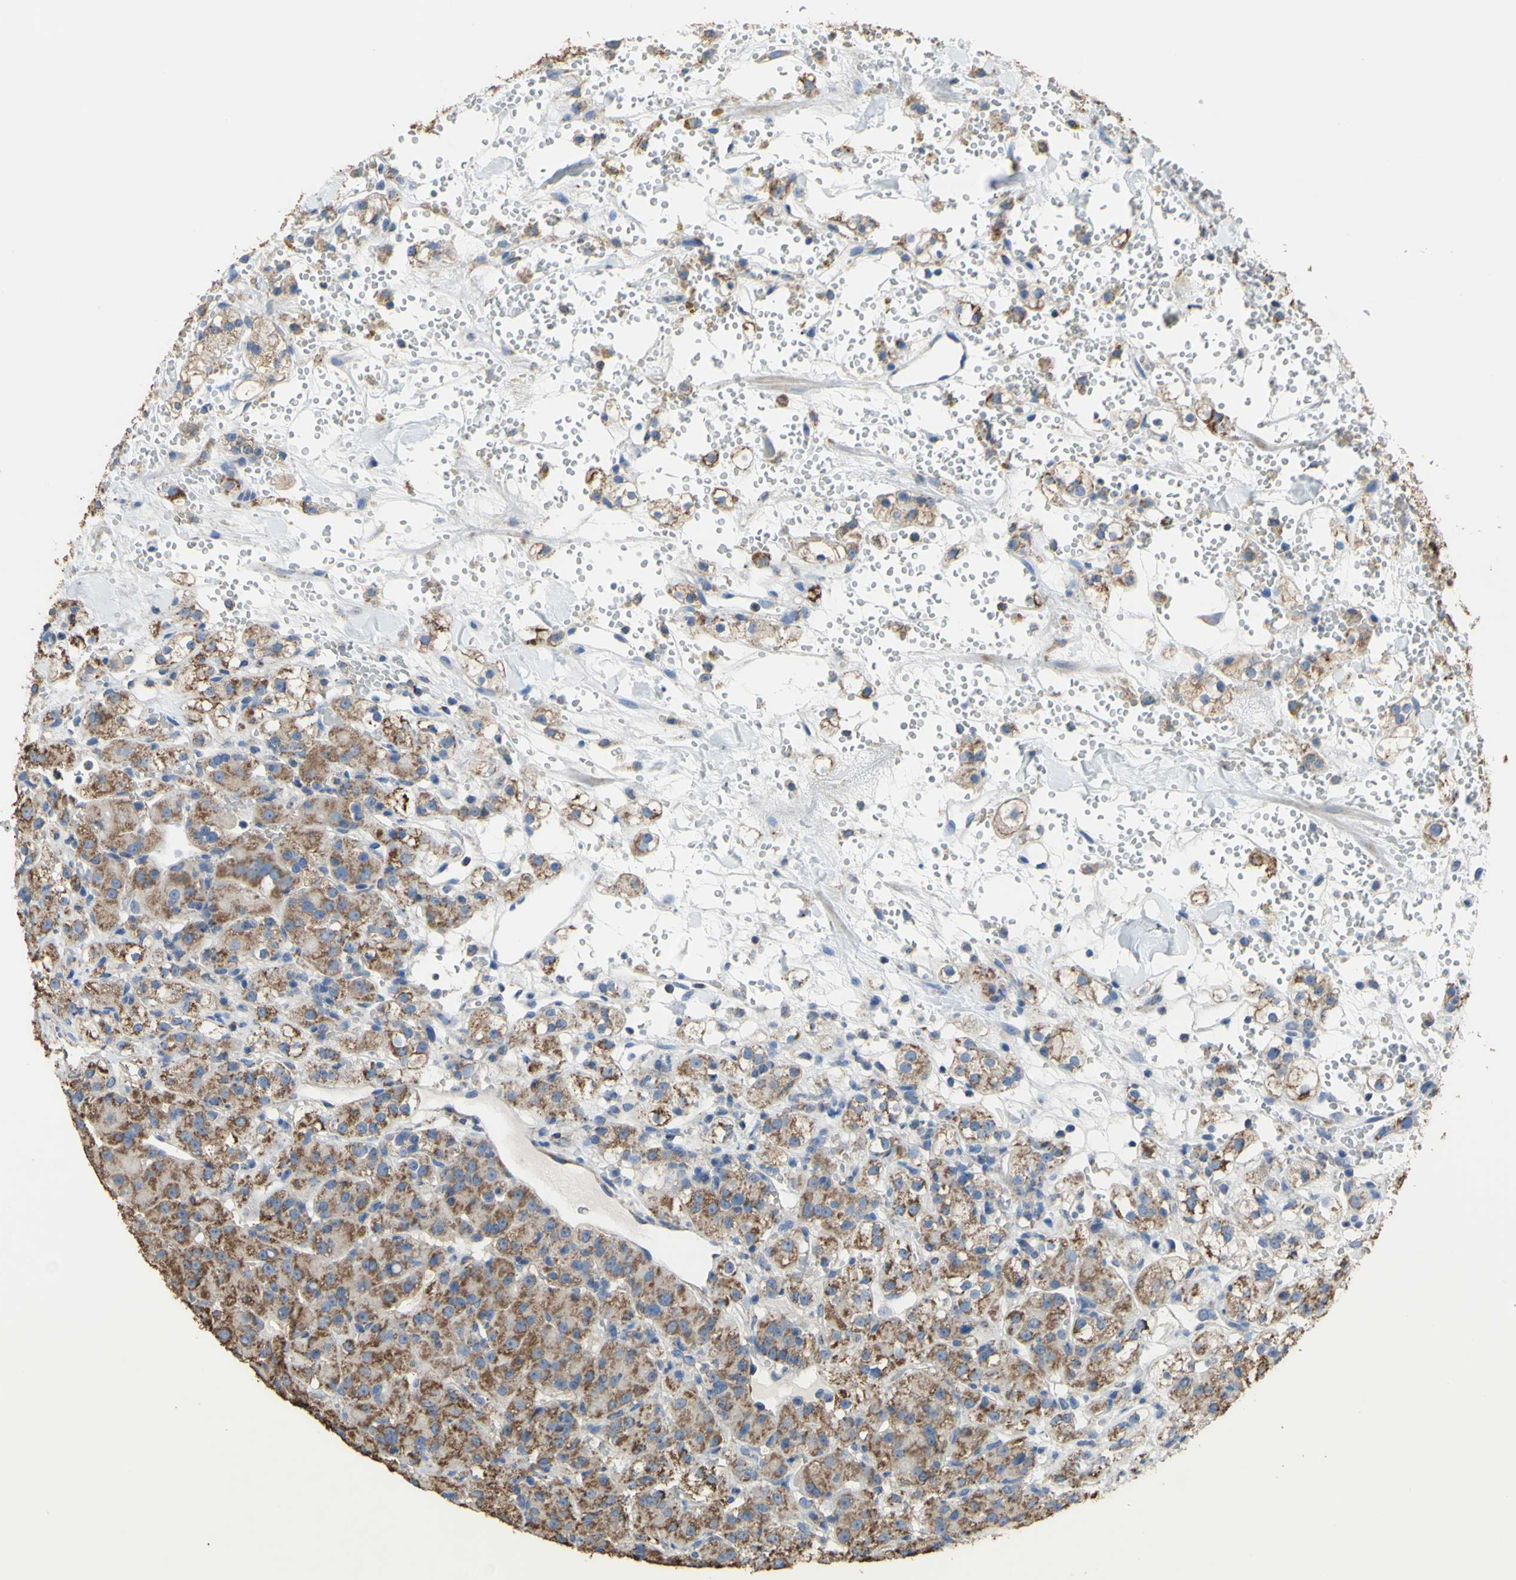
{"staining": {"intensity": "moderate", "quantity": ">75%", "location": "cytoplasmic/membranous"}, "tissue": "renal cancer", "cell_type": "Tumor cells", "image_type": "cancer", "snomed": [{"axis": "morphology", "description": "Adenocarcinoma, NOS"}, {"axis": "topography", "description": "Kidney"}], "caption": "The micrograph reveals staining of adenocarcinoma (renal), revealing moderate cytoplasmic/membranous protein staining (brown color) within tumor cells.", "gene": "CMKLR2", "patient": {"sex": "male", "age": 61}}